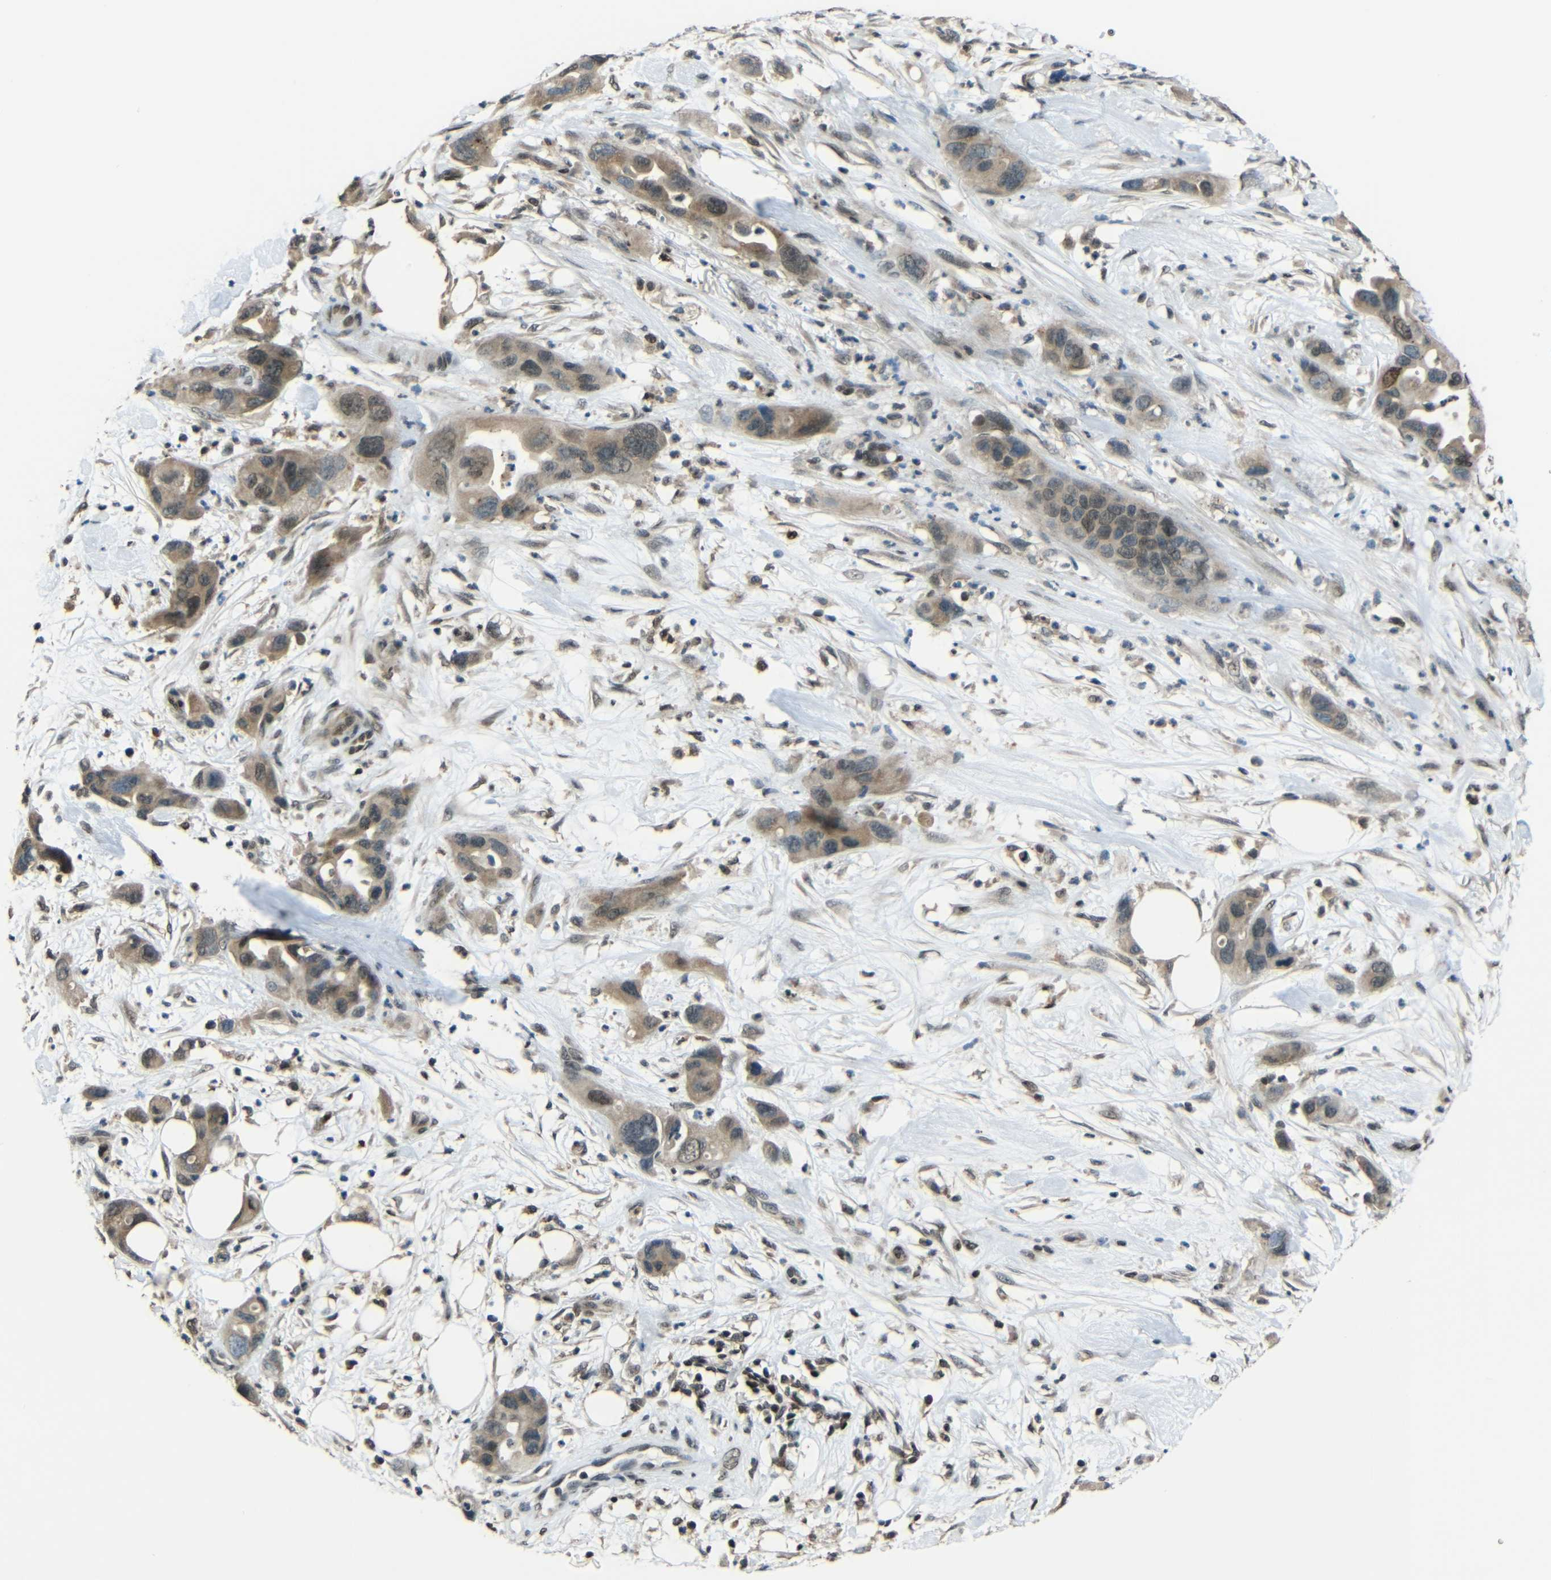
{"staining": {"intensity": "moderate", "quantity": ">75%", "location": "cytoplasmic/membranous,nuclear"}, "tissue": "pancreatic cancer", "cell_type": "Tumor cells", "image_type": "cancer", "snomed": [{"axis": "morphology", "description": "Adenocarcinoma, NOS"}, {"axis": "topography", "description": "Pancreas"}], "caption": "This is a histology image of immunohistochemistry (IHC) staining of adenocarcinoma (pancreatic), which shows moderate staining in the cytoplasmic/membranous and nuclear of tumor cells.", "gene": "PSIP1", "patient": {"sex": "female", "age": 71}}